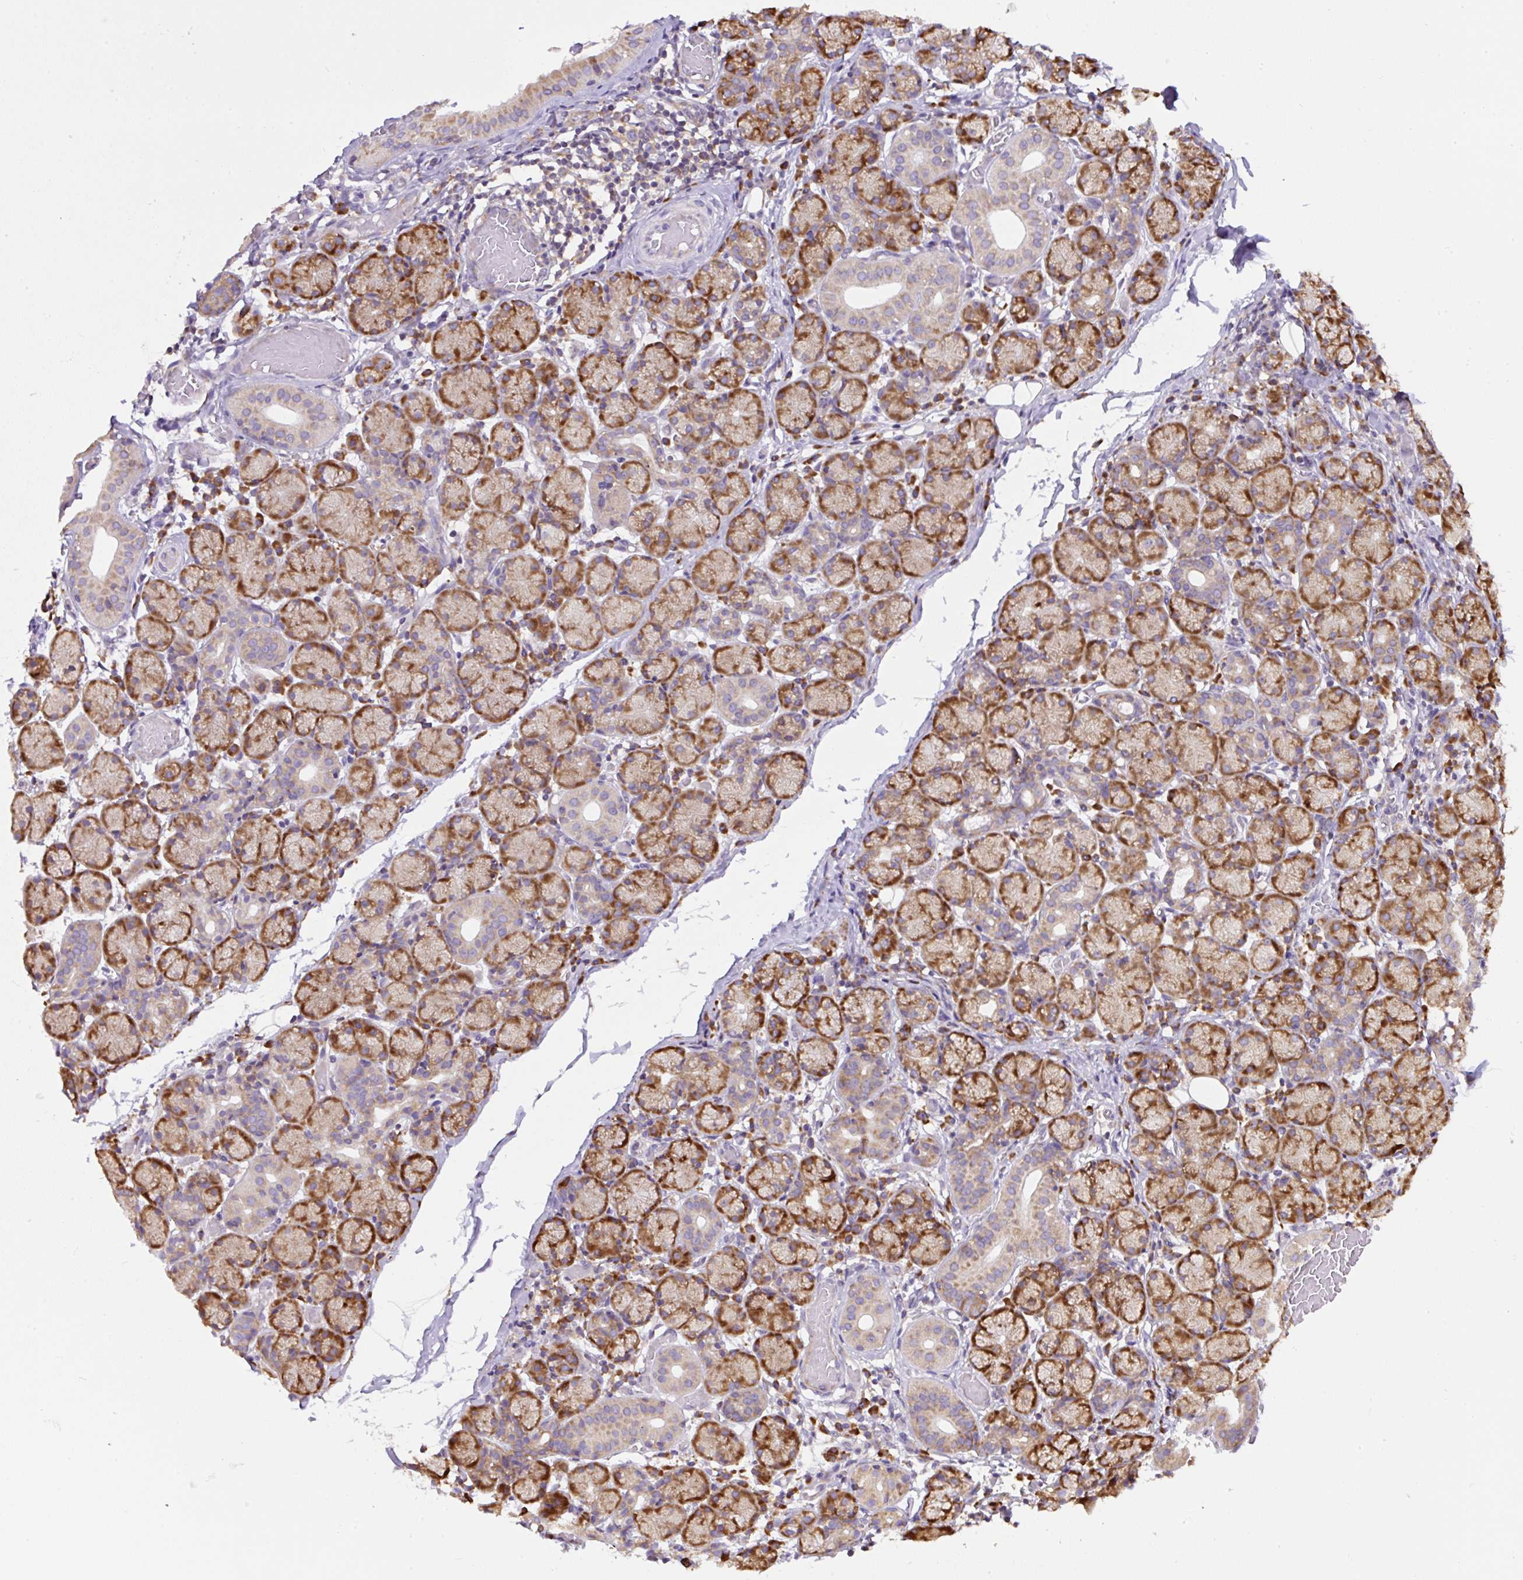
{"staining": {"intensity": "strong", "quantity": ">75%", "location": "cytoplasmic/membranous"}, "tissue": "salivary gland", "cell_type": "Glandular cells", "image_type": "normal", "snomed": [{"axis": "morphology", "description": "Normal tissue, NOS"}, {"axis": "topography", "description": "Salivary gland"}], "caption": "Strong cytoplasmic/membranous protein positivity is present in approximately >75% of glandular cells in salivary gland. (Stains: DAB in brown, nuclei in blue, Microscopy: brightfield microscopy at high magnification).", "gene": "RPS23", "patient": {"sex": "female", "age": 24}}